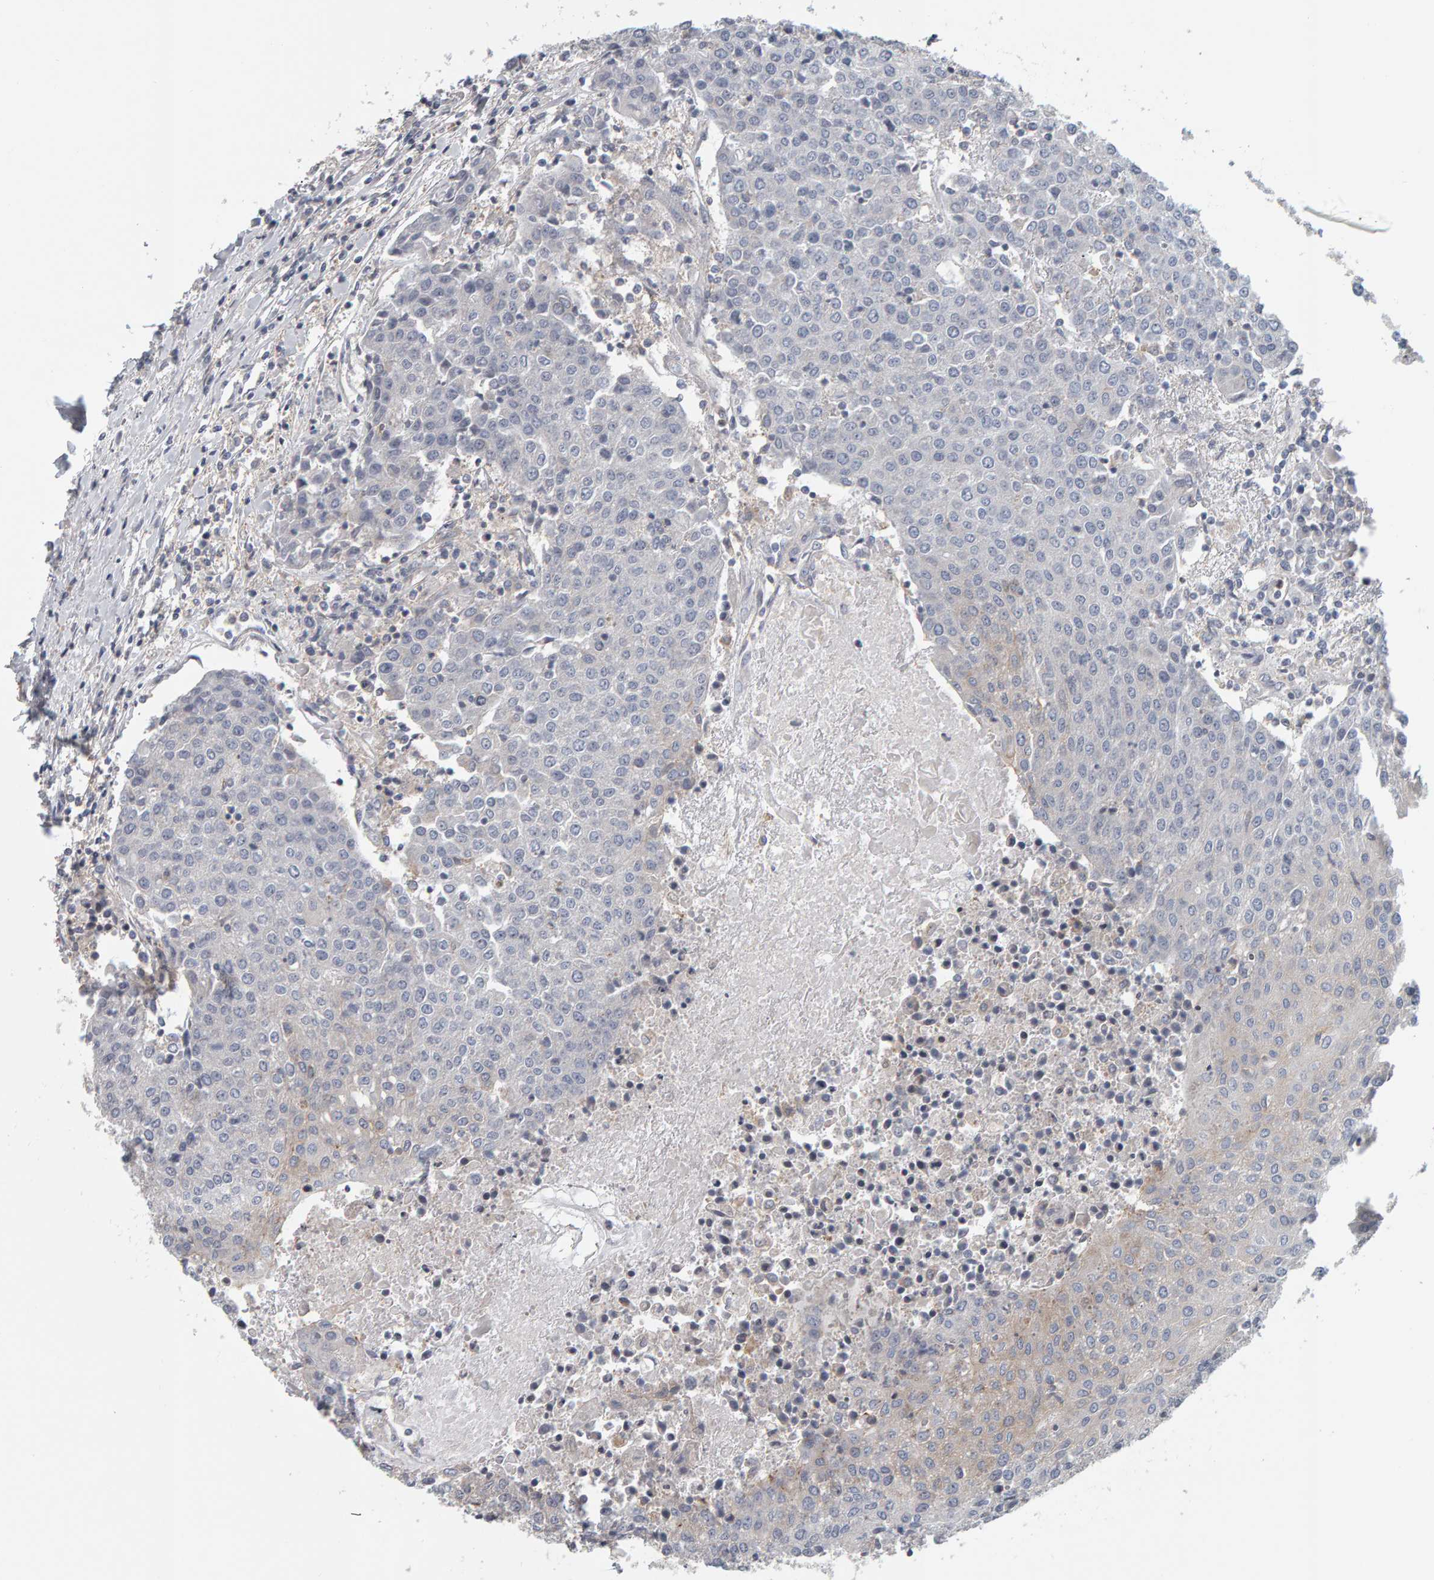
{"staining": {"intensity": "weak", "quantity": "<25%", "location": "cytoplasmic/membranous"}, "tissue": "urothelial cancer", "cell_type": "Tumor cells", "image_type": "cancer", "snomed": [{"axis": "morphology", "description": "Urothelial carcinoma, High grade"}, {"axis": "topography", "description": "Urinary bladder"}], "caption": "This is a image of IHC staining of urothelial carcinoma (high-grade), which shows no expression in tumor cells.", "gene": "C9orf72", "patient": {"sex": "female", "age": 85}}